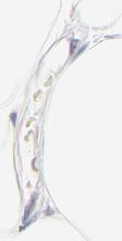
{"staining": {"intensity": "negative", "quantity": "none", "location": "none"}, "tissue": "adipose tissue", "cell_type": "Adipocytes", "image_type": "normal", "snomed": [{"axis": "morphology", "description": "Normal tissue, NOS"}, {"axis": "morphology", "description": "Duct carcinoma"}, {"axis": "topography", "description": "Breast"}, {"axis": "topography", "description": "Adipose tissue"}], "caption": "High magnification brightfield microscopy of benign adipose tissue stained with DAB (brown) and counterstained with hematoxylin (blue): adipocytes show no significant positivity. (DAB immunohistochemistry (IHC) visualized using brightfield microscopy, high magnification).", "gene": "HYAL1", "patient": {"sex": "female", "age": 37}}